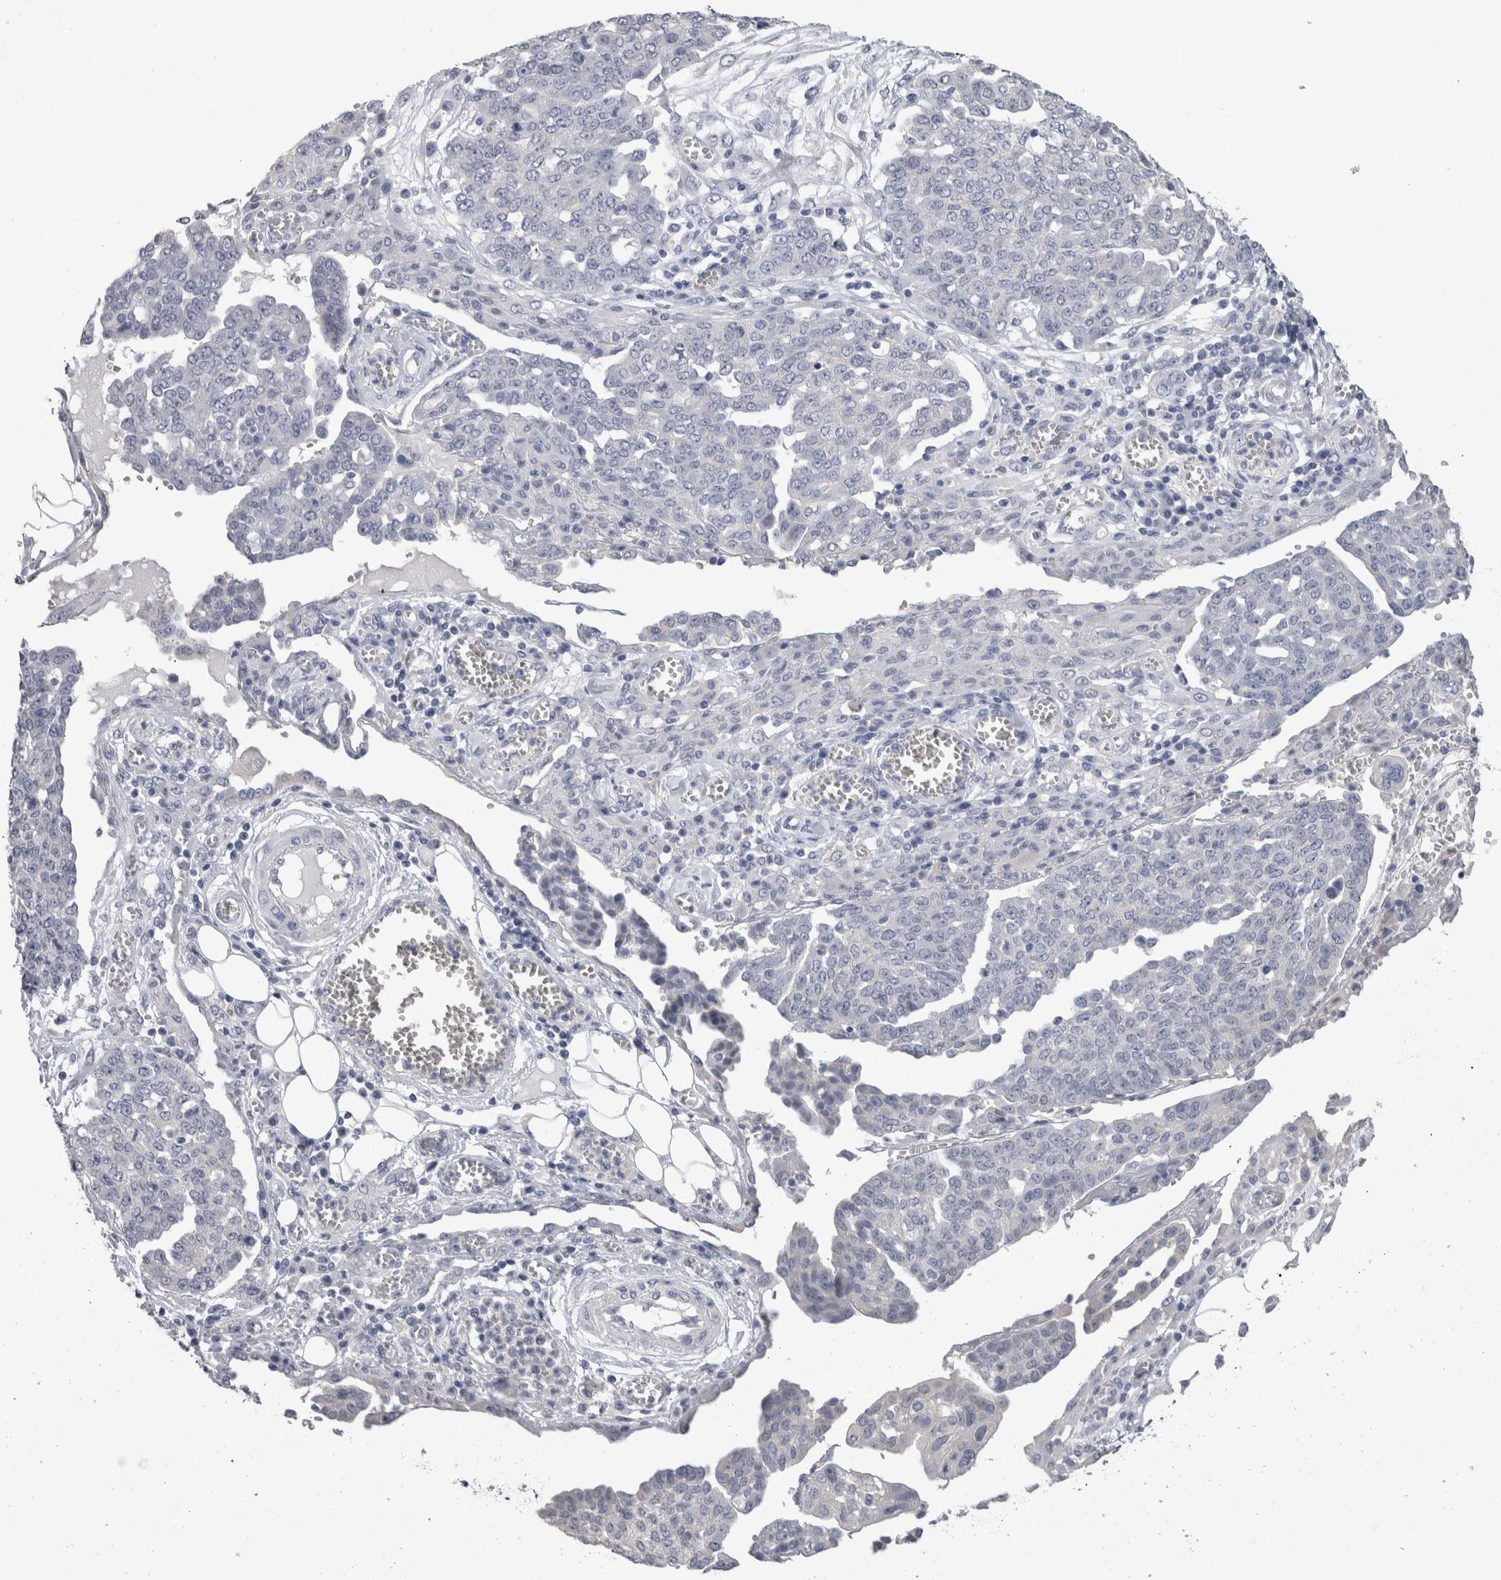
{"staining": {"intensity": "negative", "quantity": "none", "location": "none"}, "tissue": "ovarian cancer", "cell_type": "Tumor cells", "image_type": "cancer", "snomed": [{"axis": "morphology", "description": "Cystadenocarcinoma, serous, NOS"}, {"axis": "topography", "description": "Soft tissue"}, {"axis": "topography", "description": "Ovary"}], "caption": "Ovarian serous cystadenocarcinoma stained for a protein using immunohistochemistry (IHC) reveals no staining tumor cells.", "gene": "FHOD3", "patient": {"sex": "female", "age": 57}}